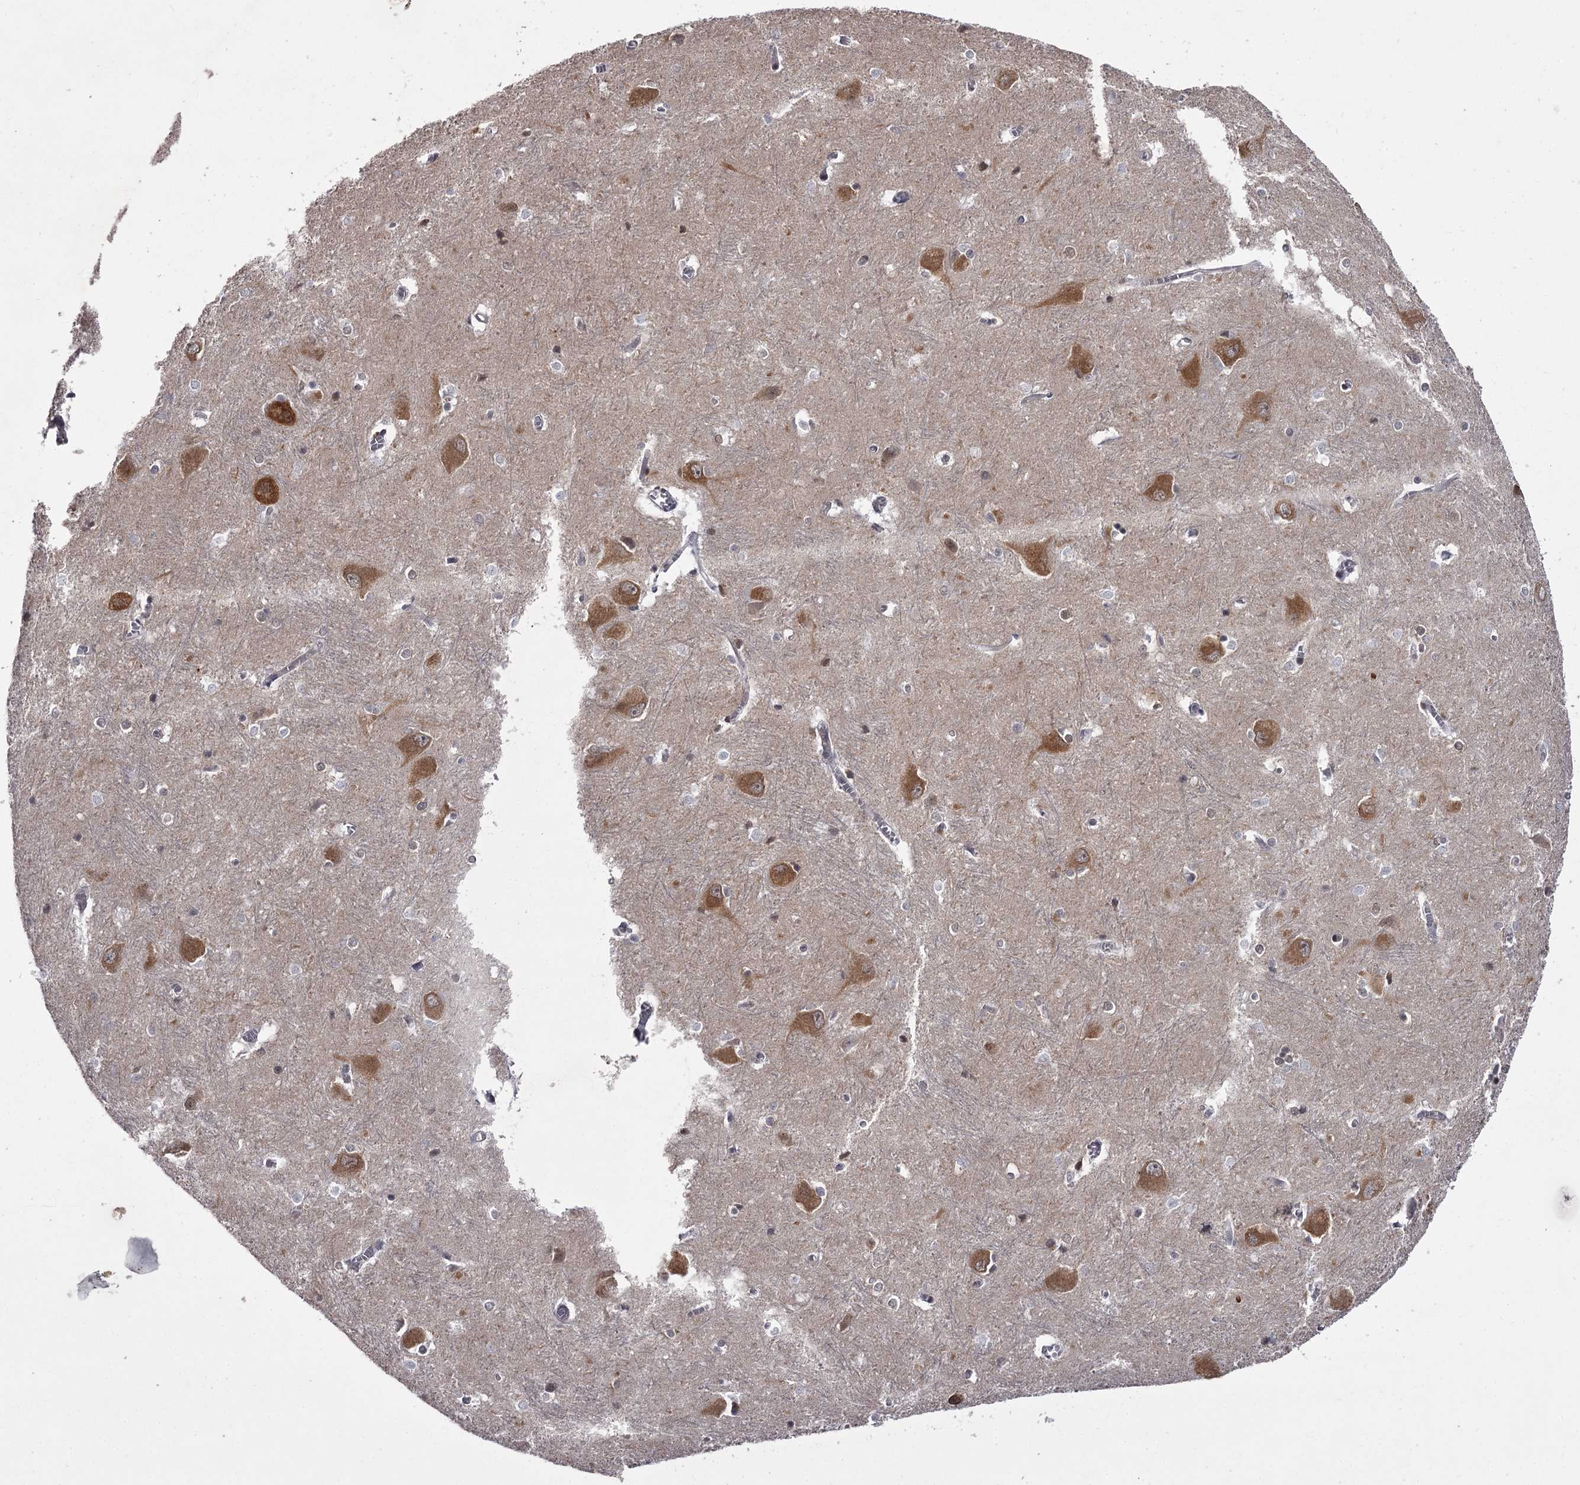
{"staining": {"intensity": "weak", "quantity": "<25%", "location": "cytoplasmic/membranous"}, "tissue": "caudate", "cell_type": "Glial cells", "image_type": "normal", "snomed": [{"axis": "morphology", "description": "Normal tissue, NOS"}, {"axis": "topography", "description": "Lateral ventricle wall"}], "caption": "This is an immunohistochemistry (IHC) histopathology image of unremarkable human caudate. There is no staining in glial cells.", "gene": "CCDC92", "patient": {"sex": "male", "age": 37}}